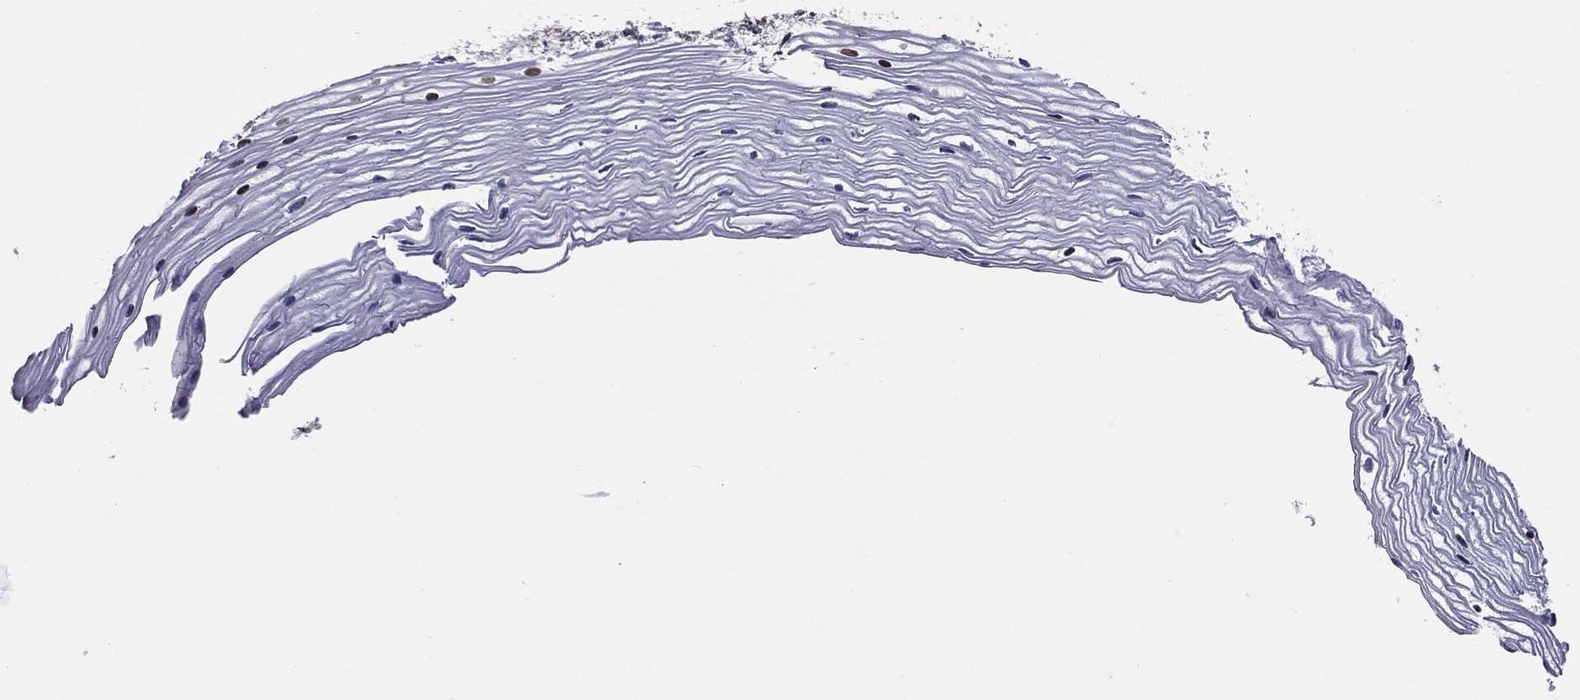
{"staining": {"intensity": "moderate", "quantity": "25%-75%", "location": "nuclear"}, "tissue": "cervix", "cell_type": "Glandular cells", "image_type": "normal", "snomed": [{"axis": "morphology", "description": "Normal tissue, NOS"}, {"axis": "topography", "description": "Cervix"}], "caption": "Immunohistochemical staining of normal cervix demonstrates medium levels of moderate nuclear staining in approximately 25%-75% of glandular cells. (Brightfield microscopy of DAB IHC at high magnification).", "gene": "ETV5", "patient": {"sex": "female", "age": 40}}